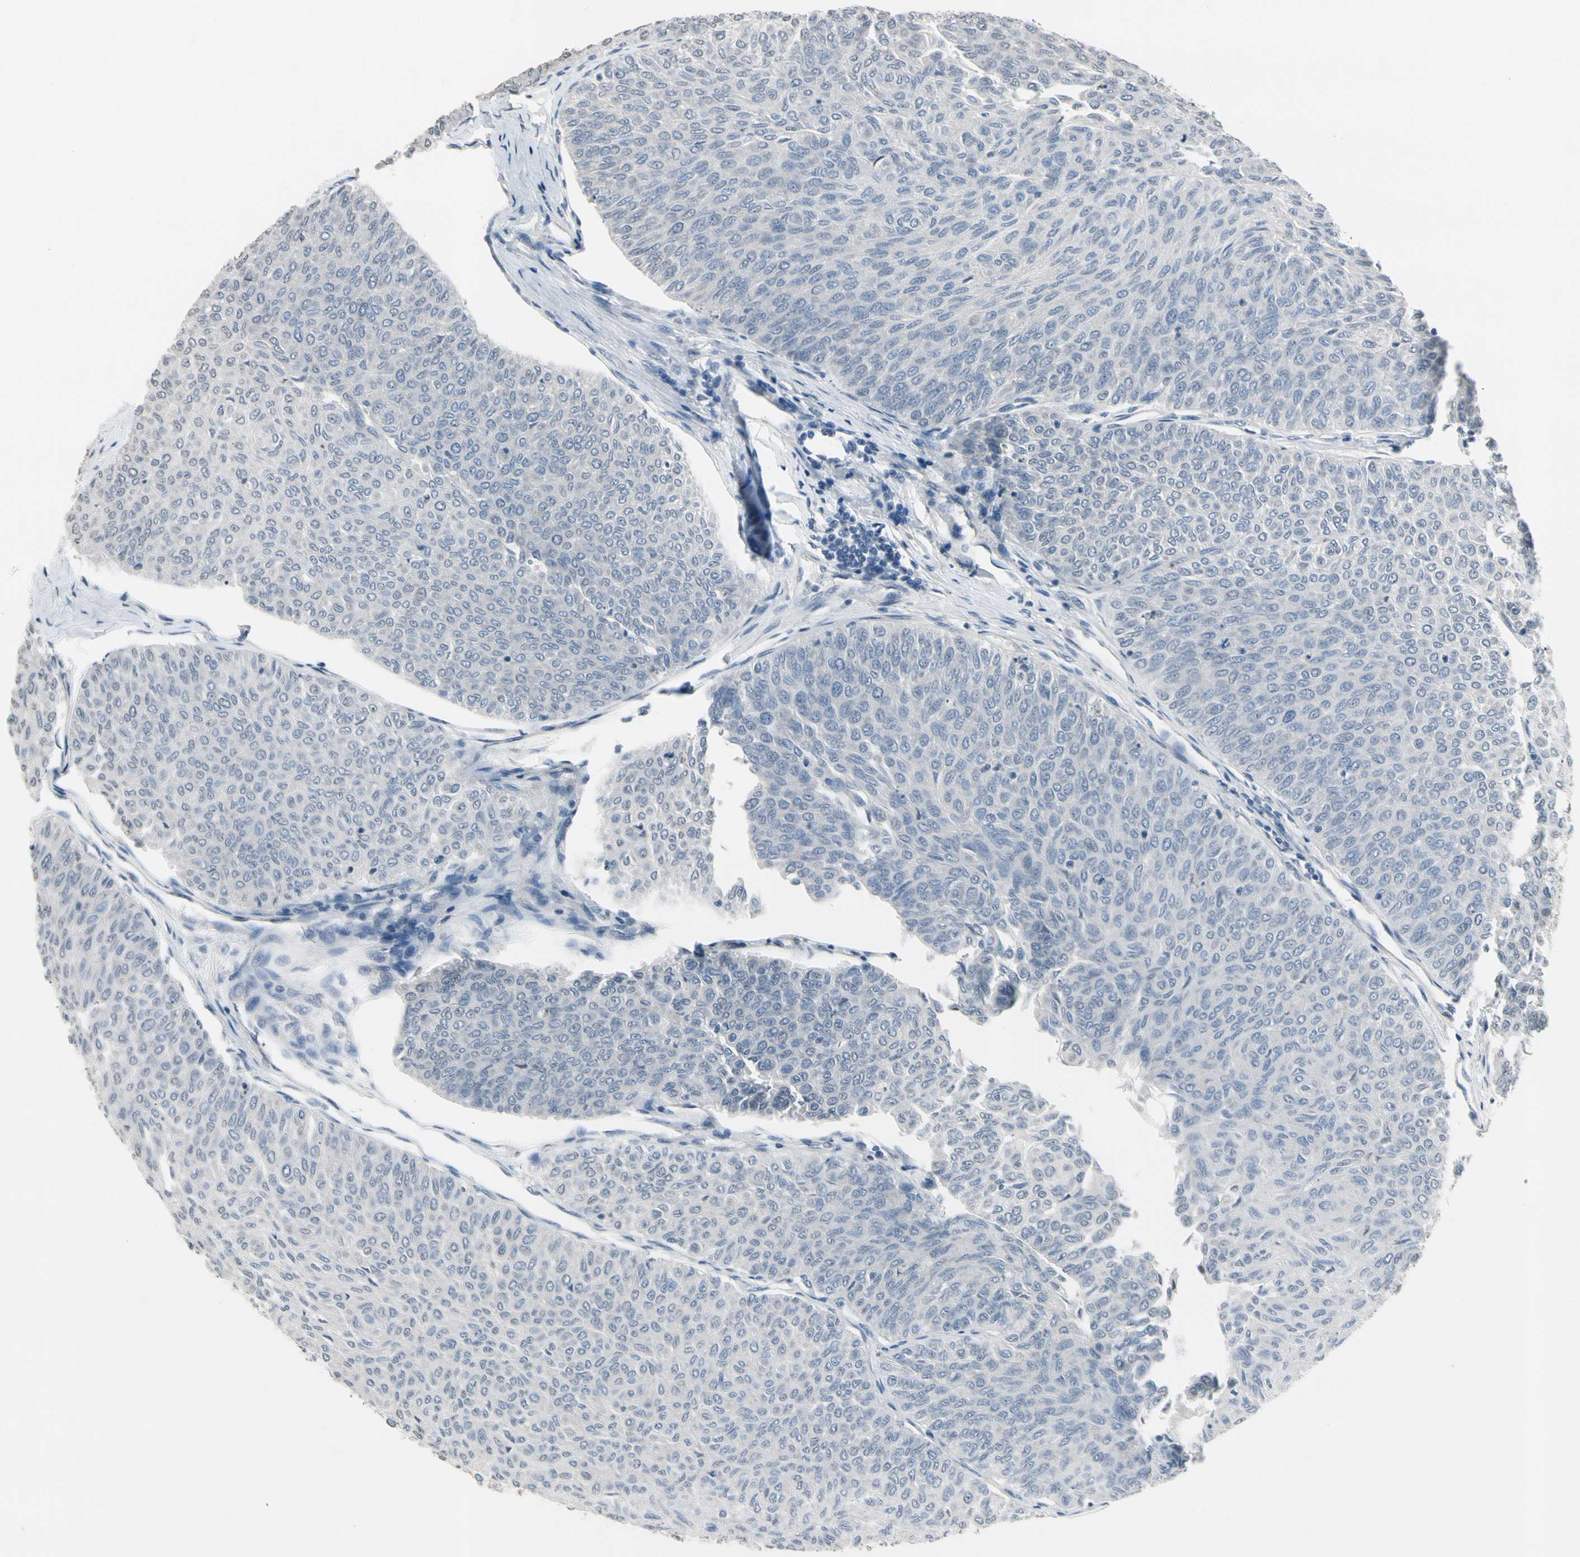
{"staining": {"intensity": "negative", "quantity": "none", "location": "none"}, "tissue": "urothelial cancer", "cell_type": "Tumor cells", "image_type": "cancer", "snomed": [{"axis": "morphology", "description": "Urothelial carcinoma, Low grade"}, {"axis": "topography", "description": "Urinary bladder"}], "caption": "Image shows no significant protein expression in tumor cells of urothelial cancer.", "gene": "SV2A", "patient": {"sex": "male", "age": 78}}